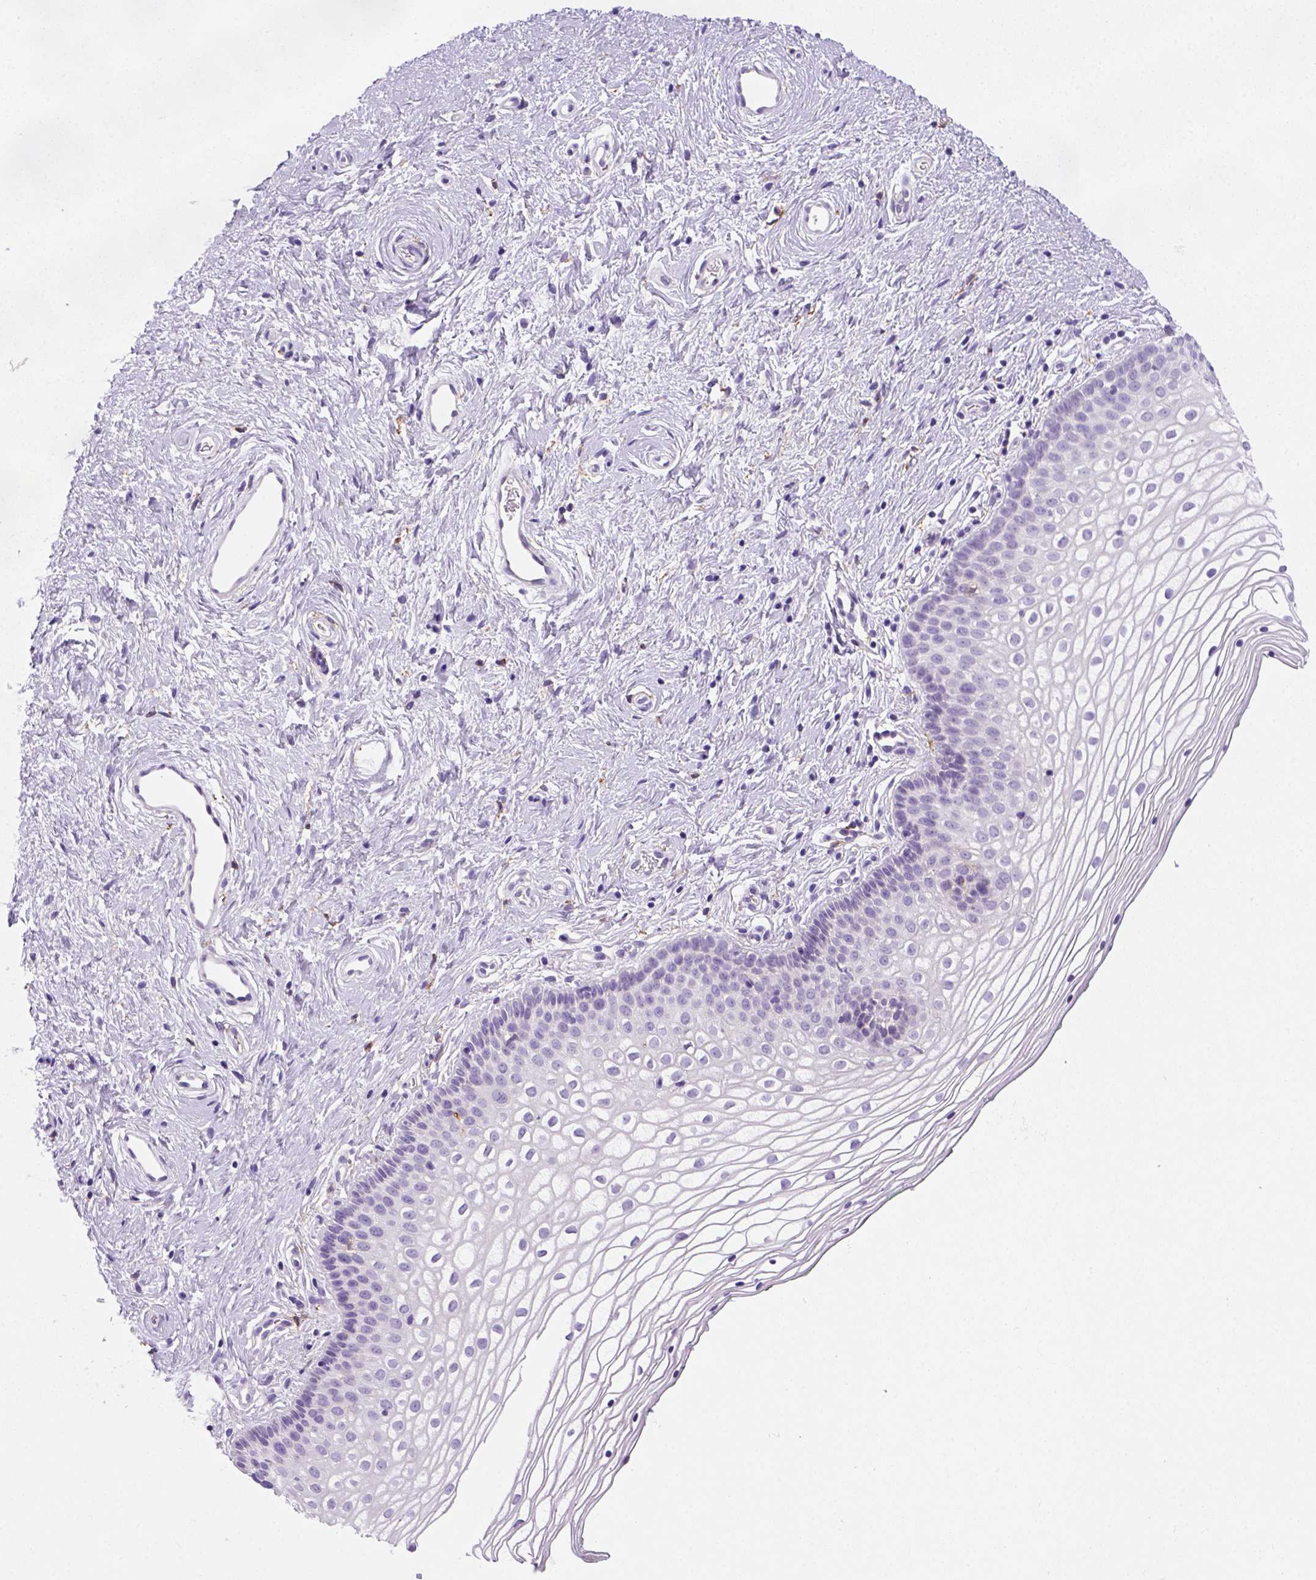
{"staining": {"intensity": "negative", "quantity": "none", "location": "none"}, "tissue": "vagina", "cell_type": "Squamous epithelial cells", "image_type": "normal", "snomed": [{"axis": "morphology", "description": "Normal tissue, NOS"}, {"axis": "topography", "description": "Vagina"}], "caption": "Squamous epithelial cells are negative for brown protein staining in normal vagina. (Stains: DAB immunohistochemistry (IHC) with hematoxylin counter stain, Microscopy: brightfield microscopy at high magnification).", "gene": "CD14", "patient": {"sex": "female", "age": 36}}